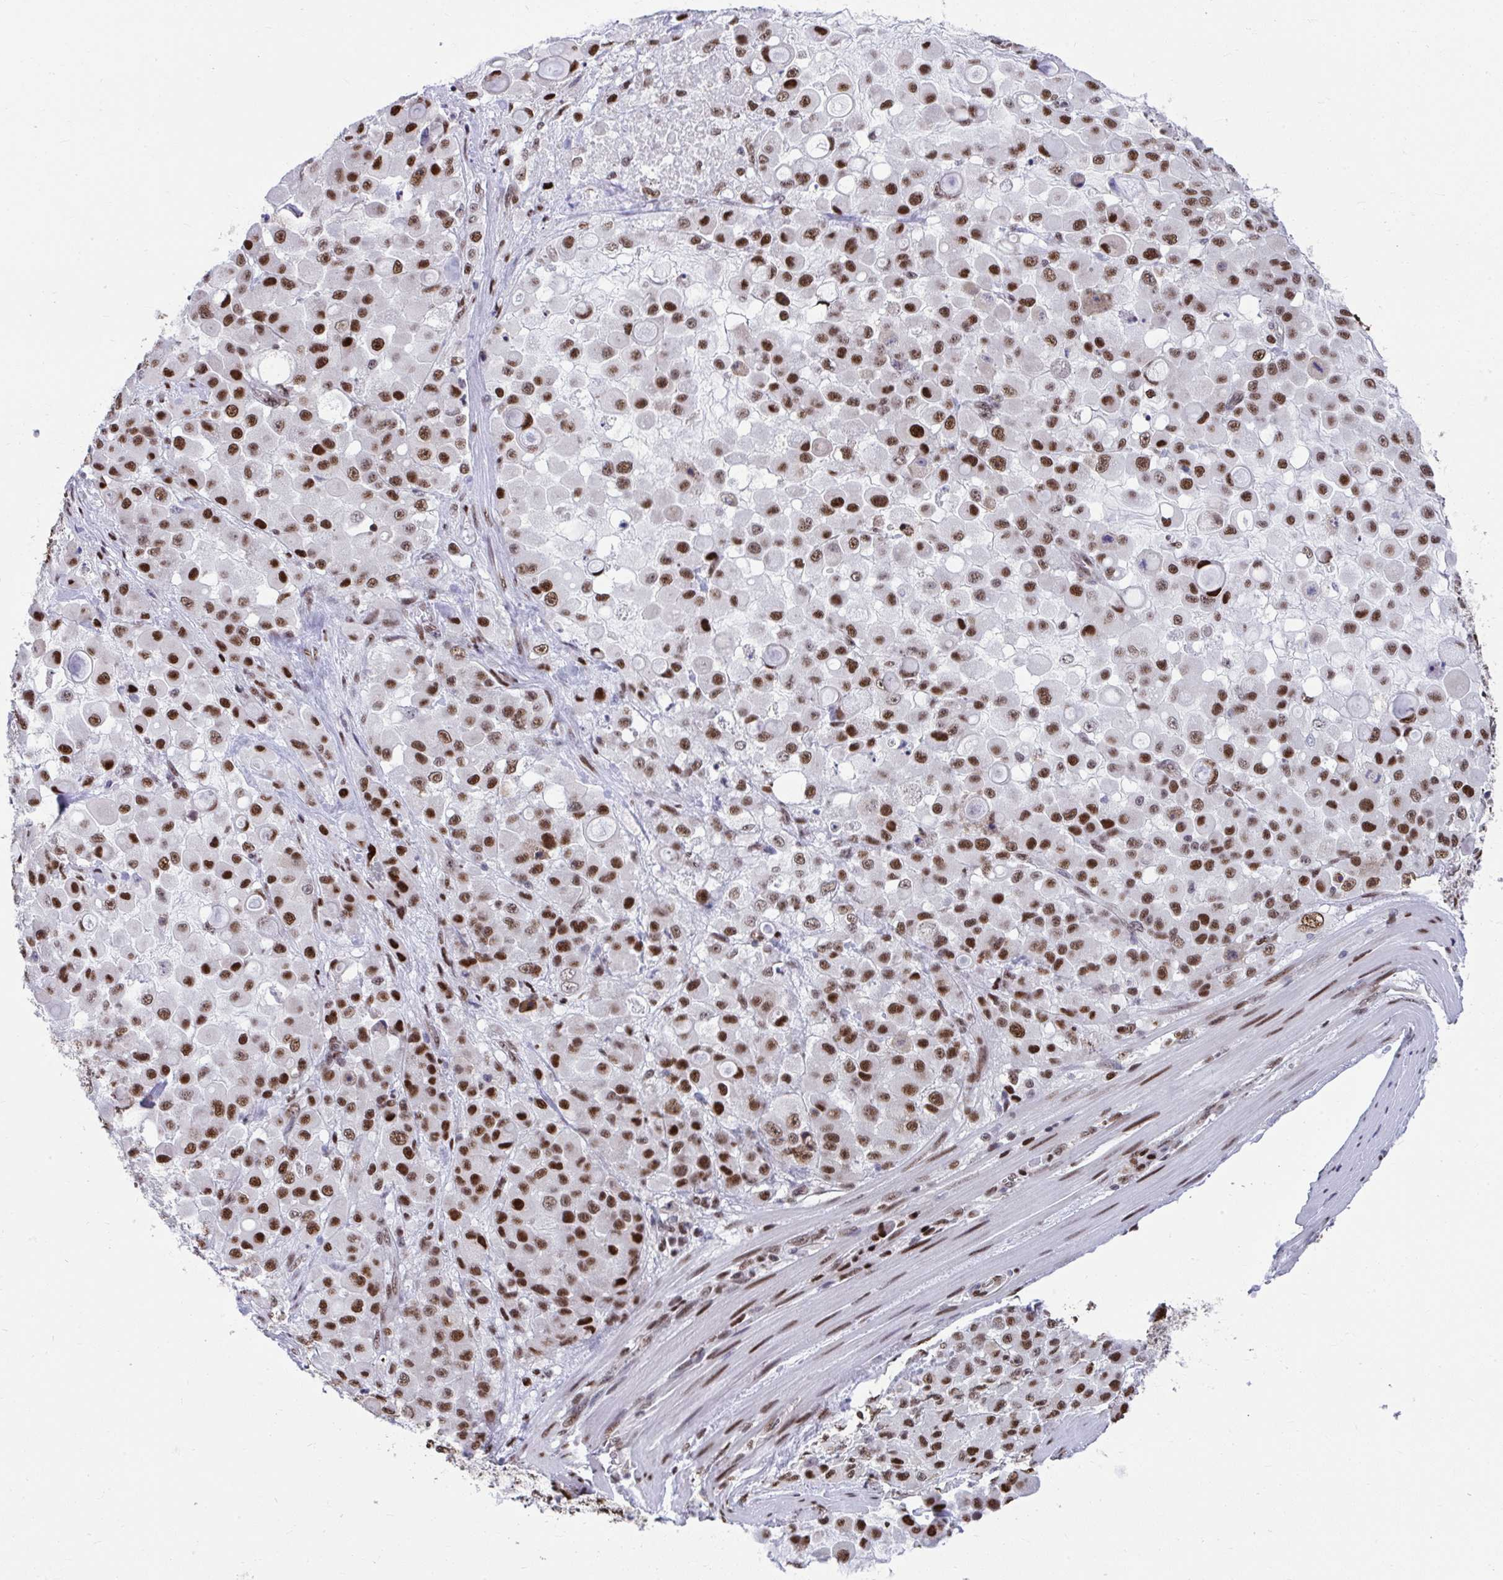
{"staining": {"intensity": "strong", "quantity": ">75%", "location": "nuclear"}, "tissue": "stomach cancer", "cell_type": "Tumor cells", "image_type": "cancer", "snomed": [{"axis": "morphology", "description": "Adenocarcinoma, NOS"}, {"axis": "topography", "description": "Stomach"}], "caption": "The immunohistochemical stain labels strong nuclear positivity in tumor cells of stomach adenocarcinoma tissue.", "gene": "SLC35C2", "patient": {"sex": "female", "age": 76}}